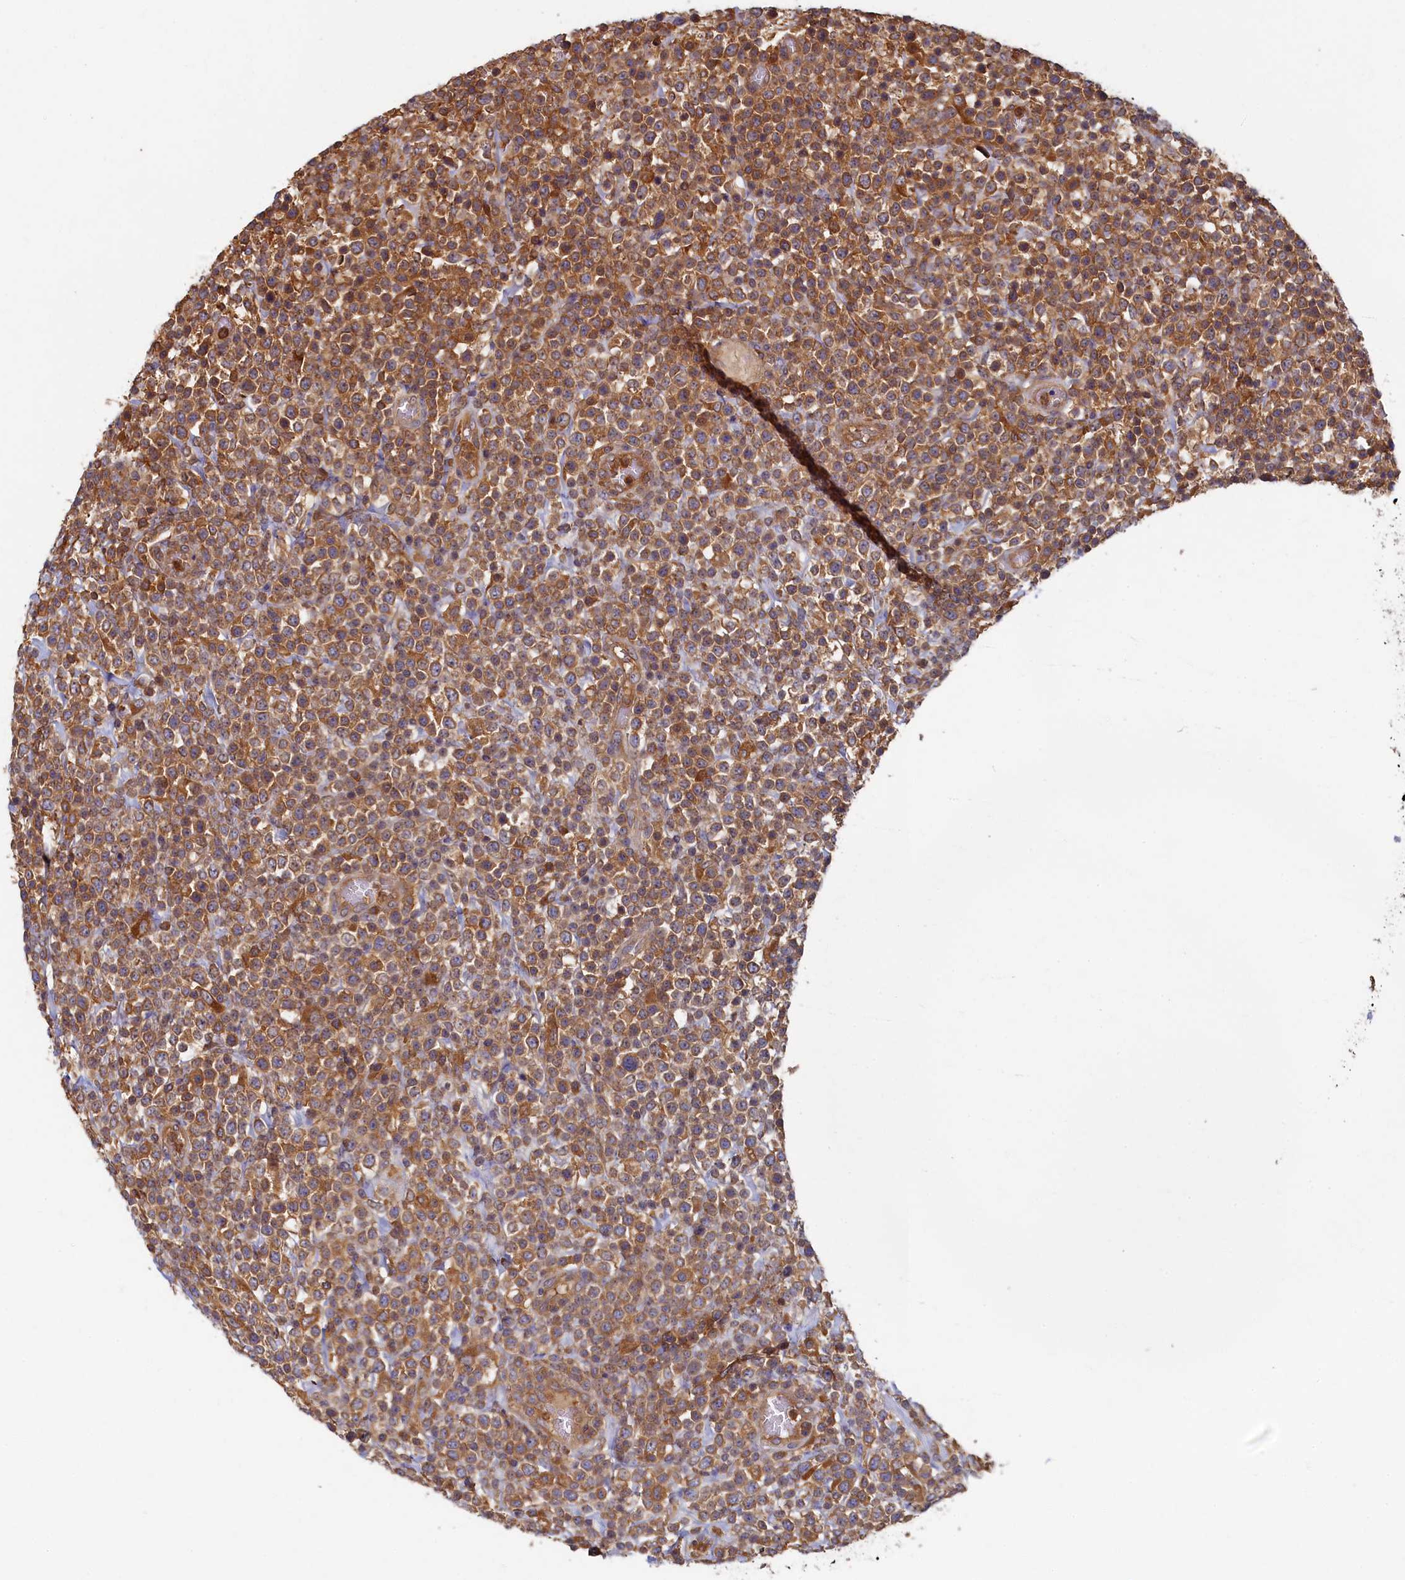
{"staining": {"intensity": "moderate", "quantity": ">75%", "location": "cytoplasmic/membranous"}, "tissue": "lymphoma", "cell_type": "Tumor cells", "image_type": "cancer", "snomed": [{"axis": "morphology", "description": "Malignant lymphoma, non-Hodgkin's type, High grade"}, {"axis": "topography", "description": "Colon"}], "caption": "High-grade malignant lymphoma, non-Hodgkin's type tissue demonstrates moderate cytoplasmic/membranous positivity in about >75% of tumor cells, visualized by immunohistochemistry.", "gene": "TIMM8B", "patient": {"sex": "female", "age": 53}}